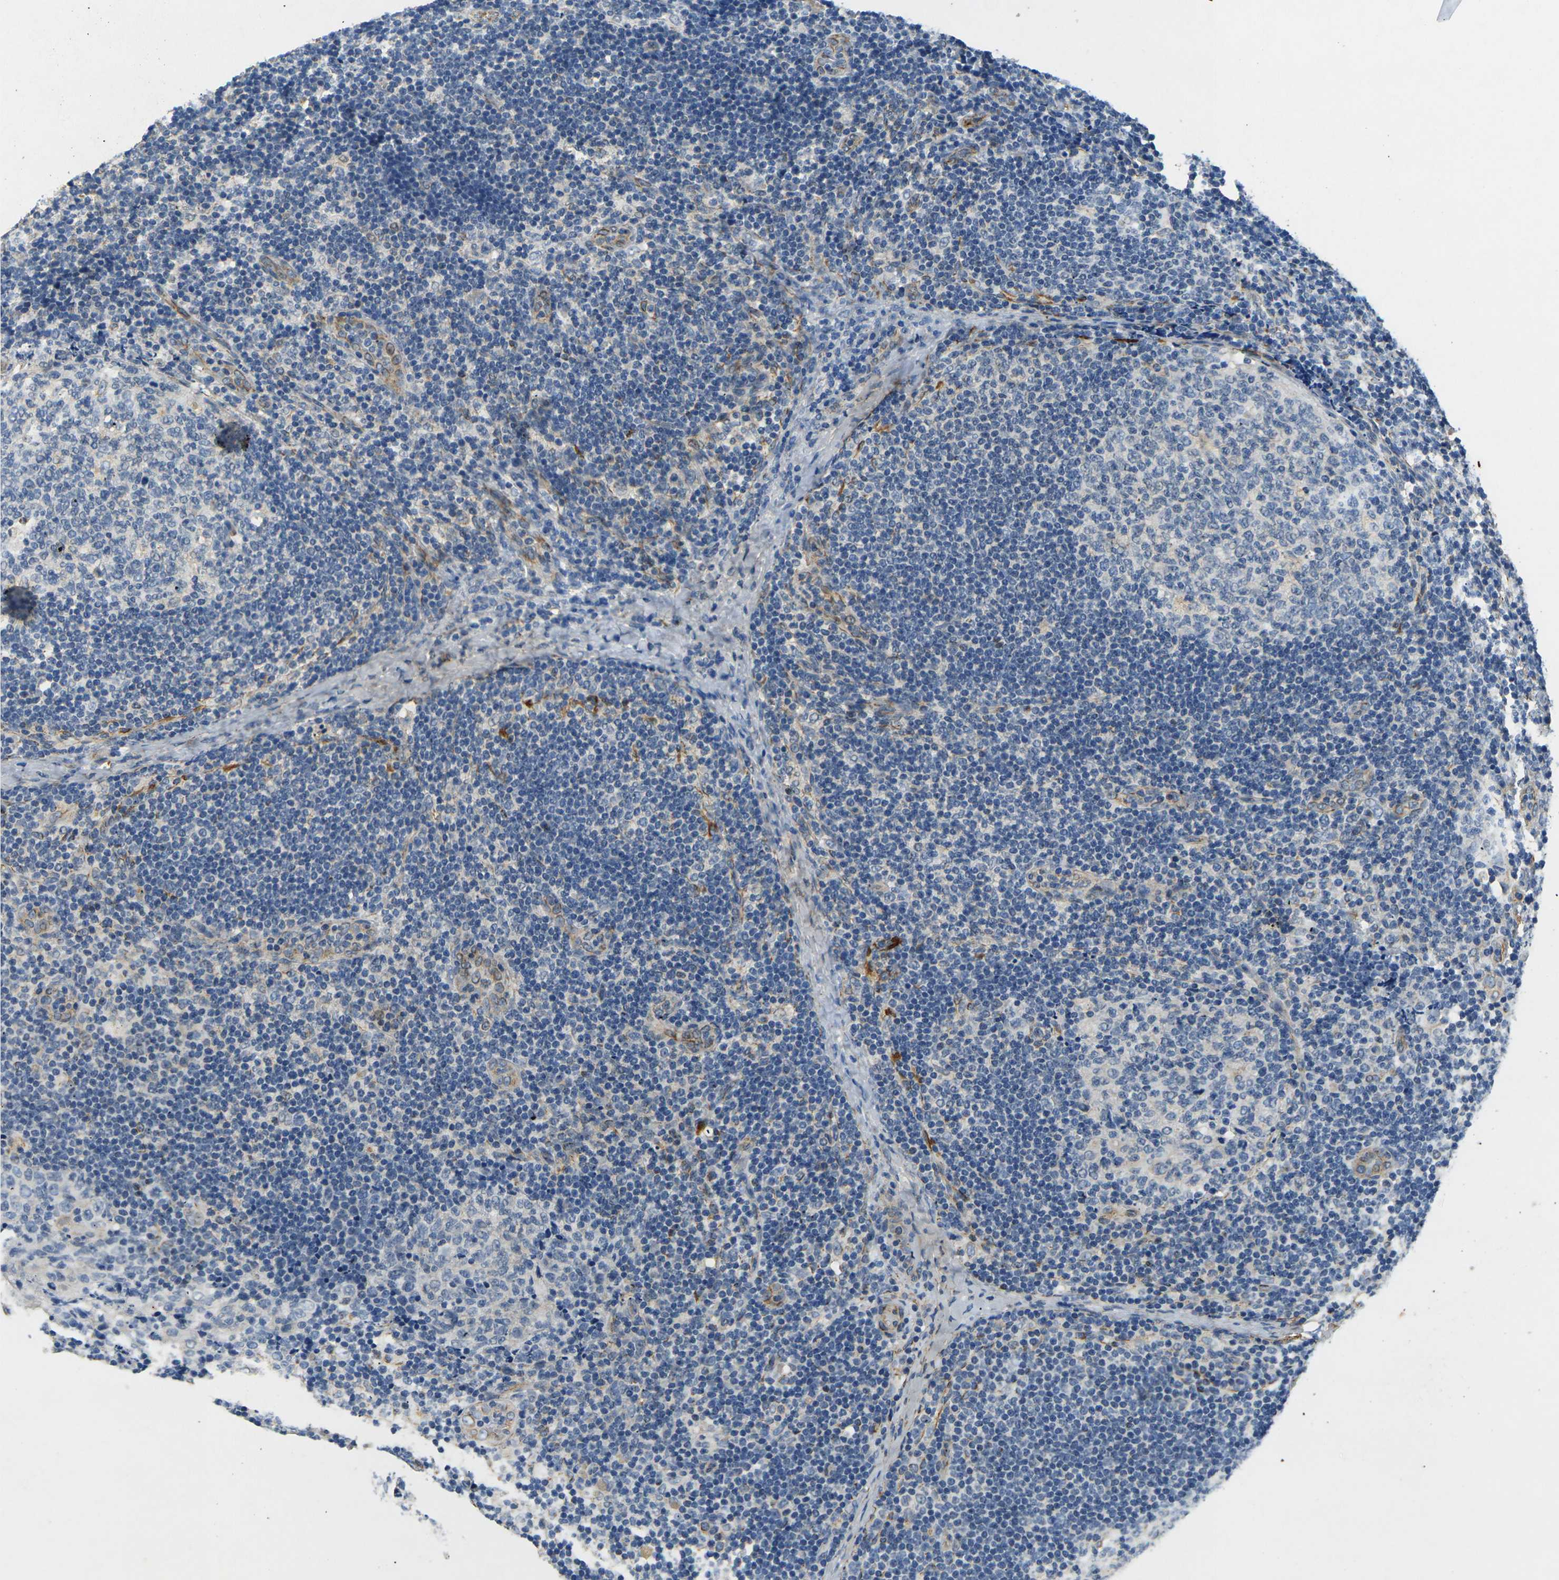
{"staining": {"intensity": "weak", "quantity": "<25%", "location": "cytoplasmic/membranous"}, "tissue": "lymph node", "cell_type": "Germinal center cells", "image_type": "normal", "snomed": [{"axis": "morphology", "description": "Normal tissue, NOS"}, {"axis": "topography", "description": "Lymph node"}], "caption": "This is an immunohistochemistry photomicrograph of unremarkable human lymph node. There is no staining in germinal center cells.", "gene": "SORT1", "patient": {"sex": "female", "age": 14}}